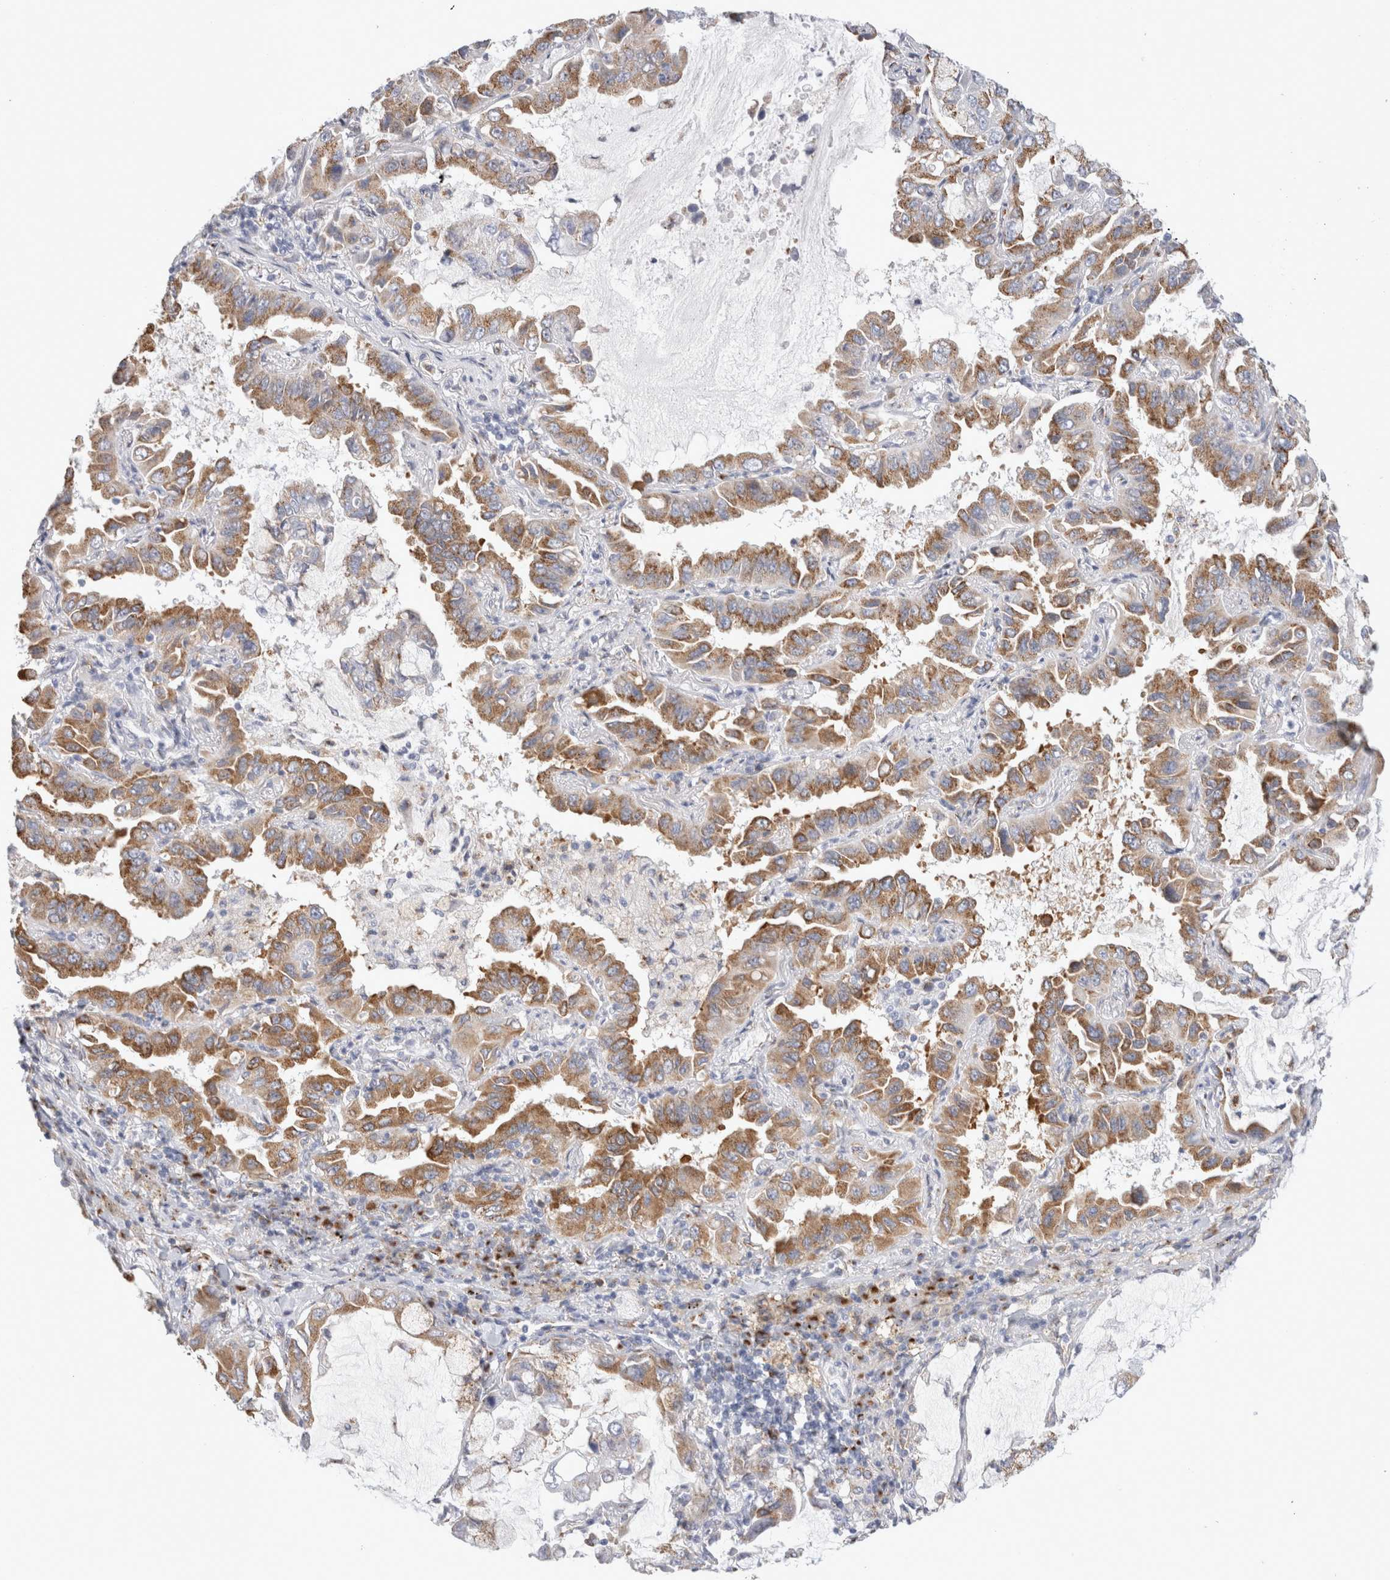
{"staining": {"intensity": "moderate", "quantity": ">75%", "location": "cytoplasmic/membranous"}, "tissue": "lung cancer", "cell_type": "Tumor cells", "image_type": "cancer", "snomed": [{"axis": "morphology", "description": "Adenocarcinoma, NOS"}, {"axis": "topography", "description": "Lung"}], "caption": "Adenocarcinoma (lung) stained with a brown dye reveals moderate cytoplasmic/membranous positive positivity in about >75% of tumor cells.", "gene": "MCFD2", "patient": {"sex": "male", "age": 64}}